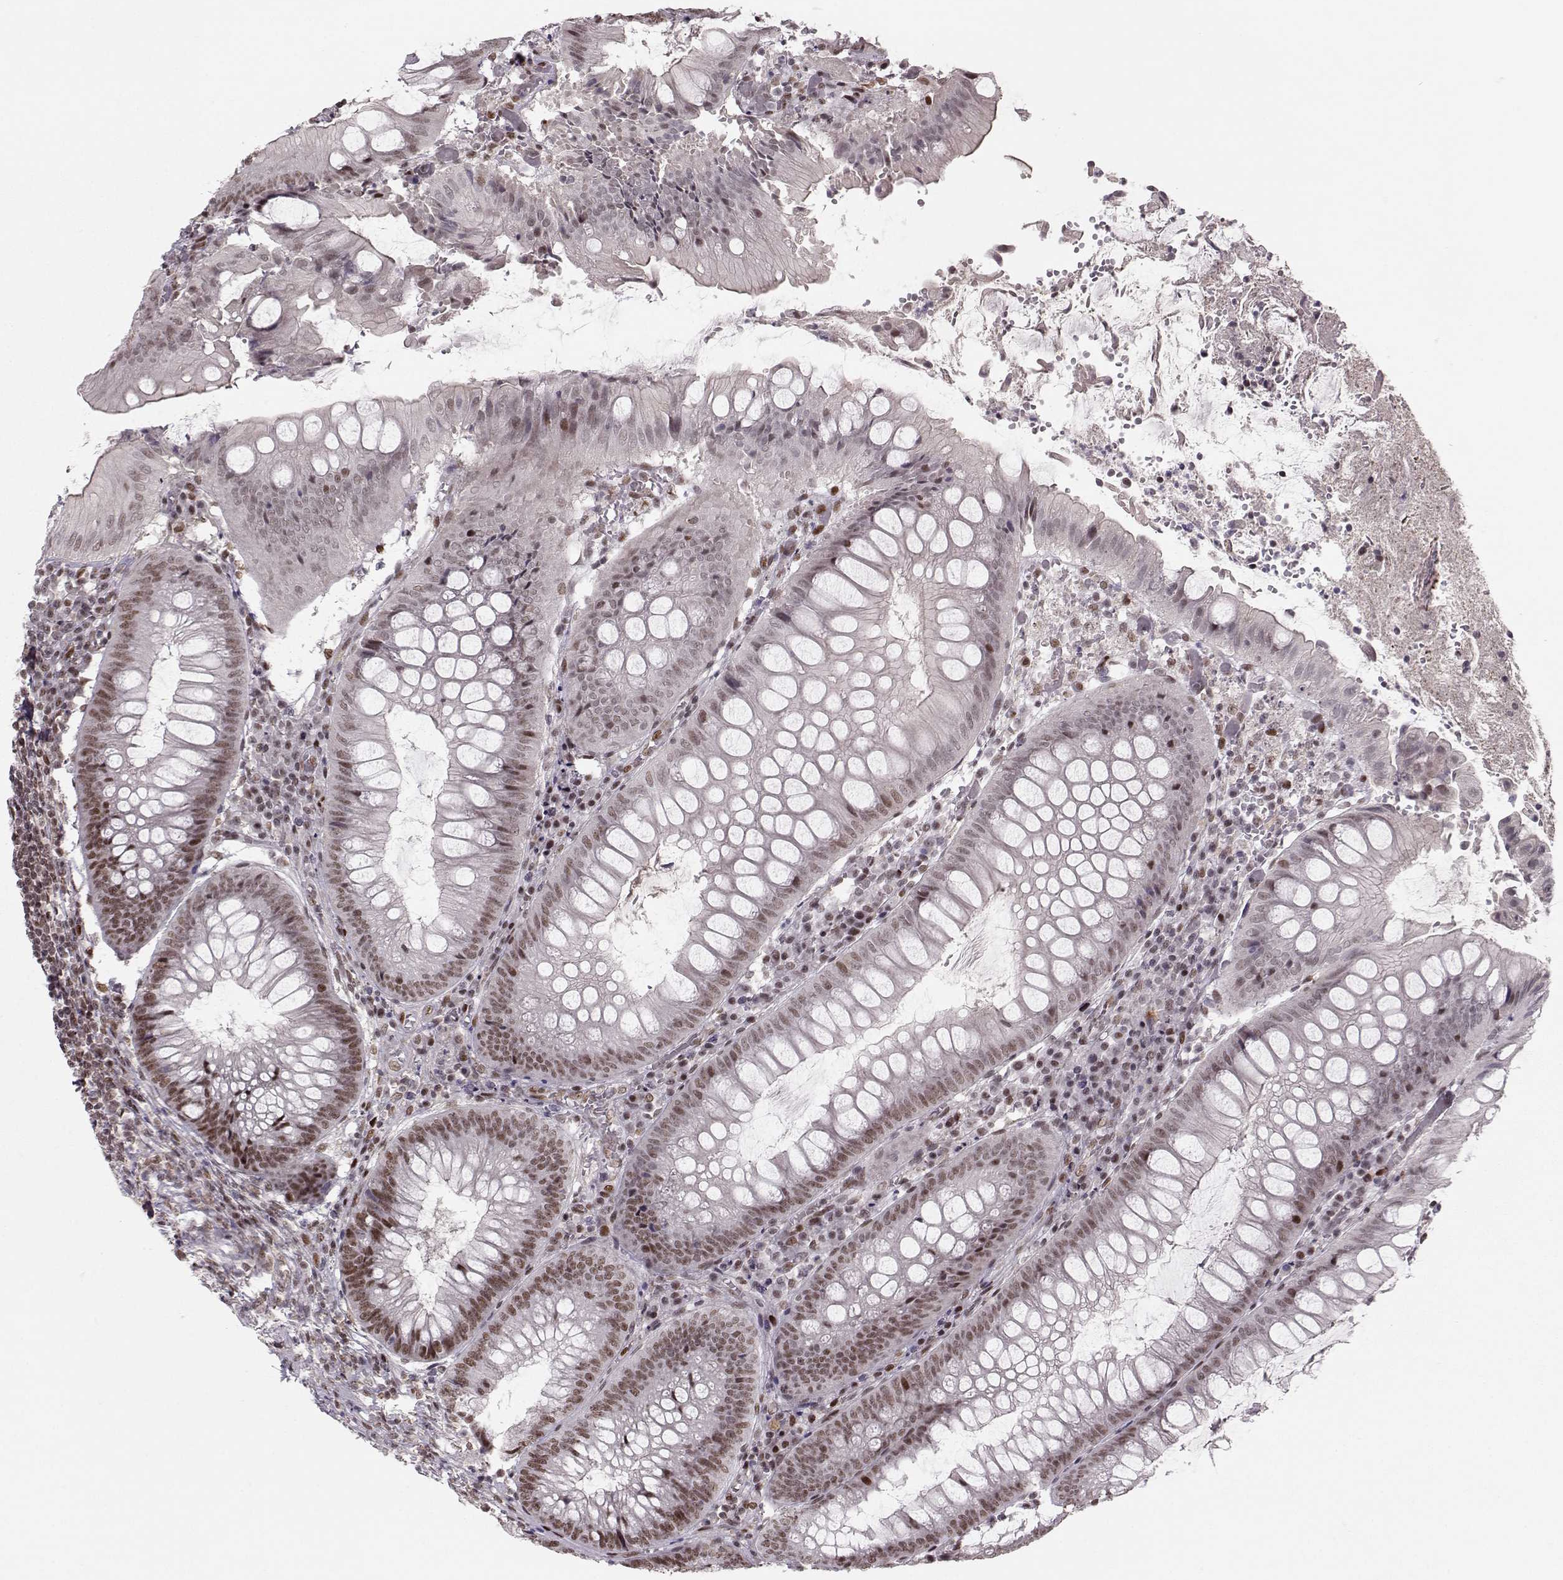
{"staining": {"intensity": "moderate", "quantity": "25%-75%", "location": "nuclear"}, "tissue": "appendix", "cell_type": "Glandular cells", "image_type": "normal", "snomed": [{"axis": "morphology", "description": "Normal tissue, NOS"}, {"axis": "morphology", "description": "Inflammation, NOS"}, {"axis": "topography", "description": "Appendix"}], "caption": "Immunohistochemistry photomicrograph of unremarkable human appendix stained for a protein (brown), which reveals medium levels of moderate nuclear expression in approximately 25%-75% of glandular cells.", "gene": "SNAPC2", "patient": {"sex": "male", "age": 16}}